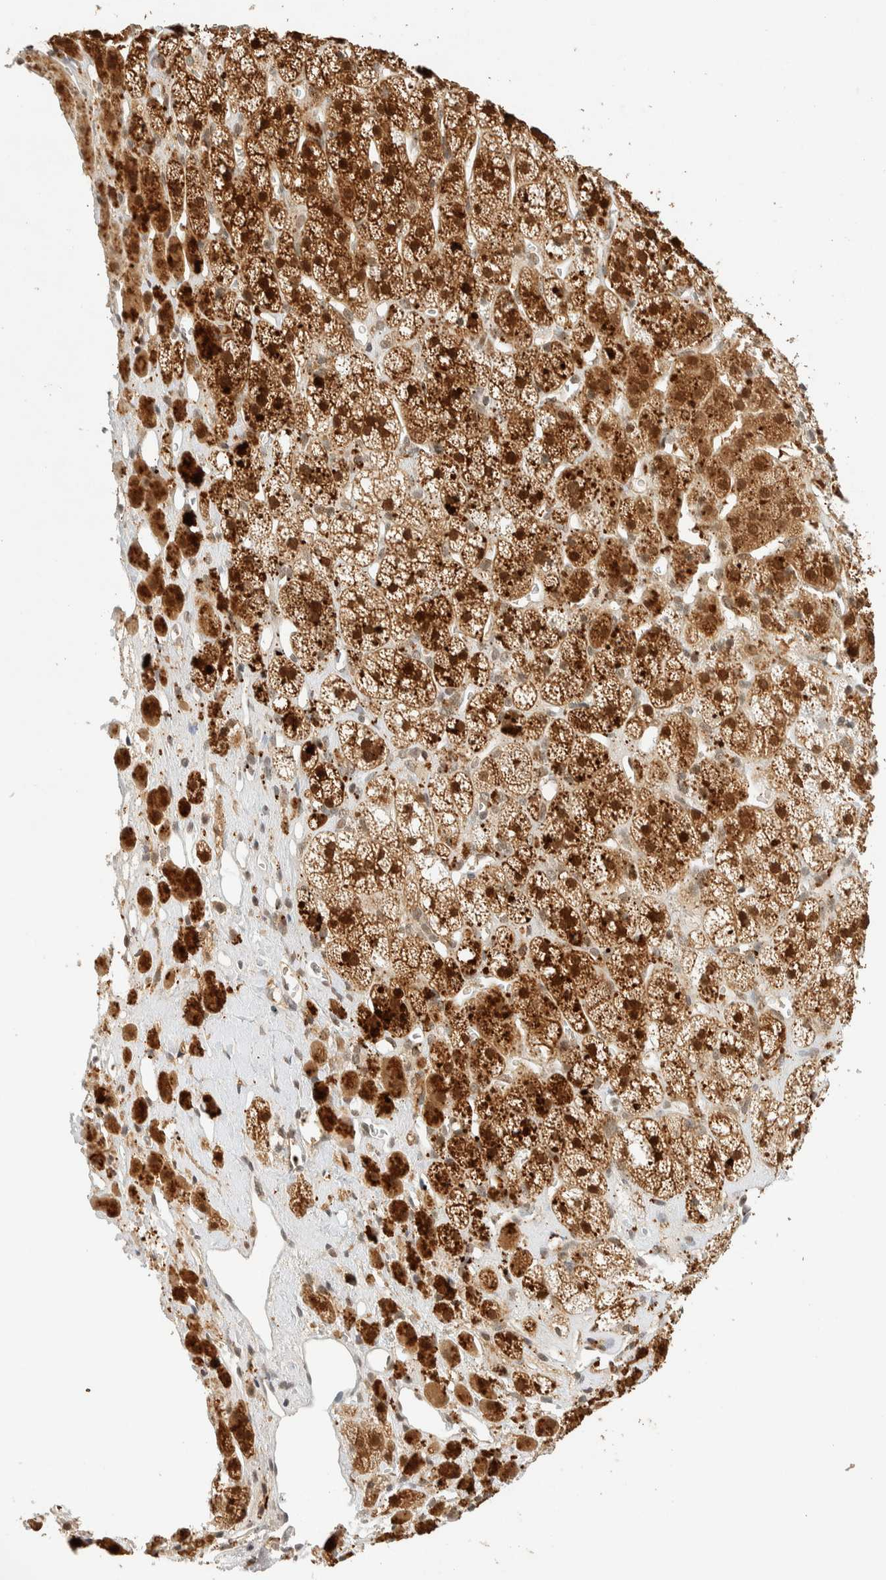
{"staining": {"intensity": "strong", "quantity": ">75%", "location": "cytoplasmic/membranous,nuclear"}, "tissue": "adrenal gland", "cell_type": "Glandular cells", "image_type": "normal", "snomed": [{"axis": "morphology", "description": "Normal tissue, NOS"}, {"axis": "topography", "description": "Adrenal gland"}], "caption": "High-power microscopy captured an immunohistochemistry image of benign adrenal gland, revealing strong cytoplasmic/membranous,nuclear positivity in approximately >75% of glandular cells.", "gene": "KIFAP3", "patient": {"sex": "male", "age": 56}}